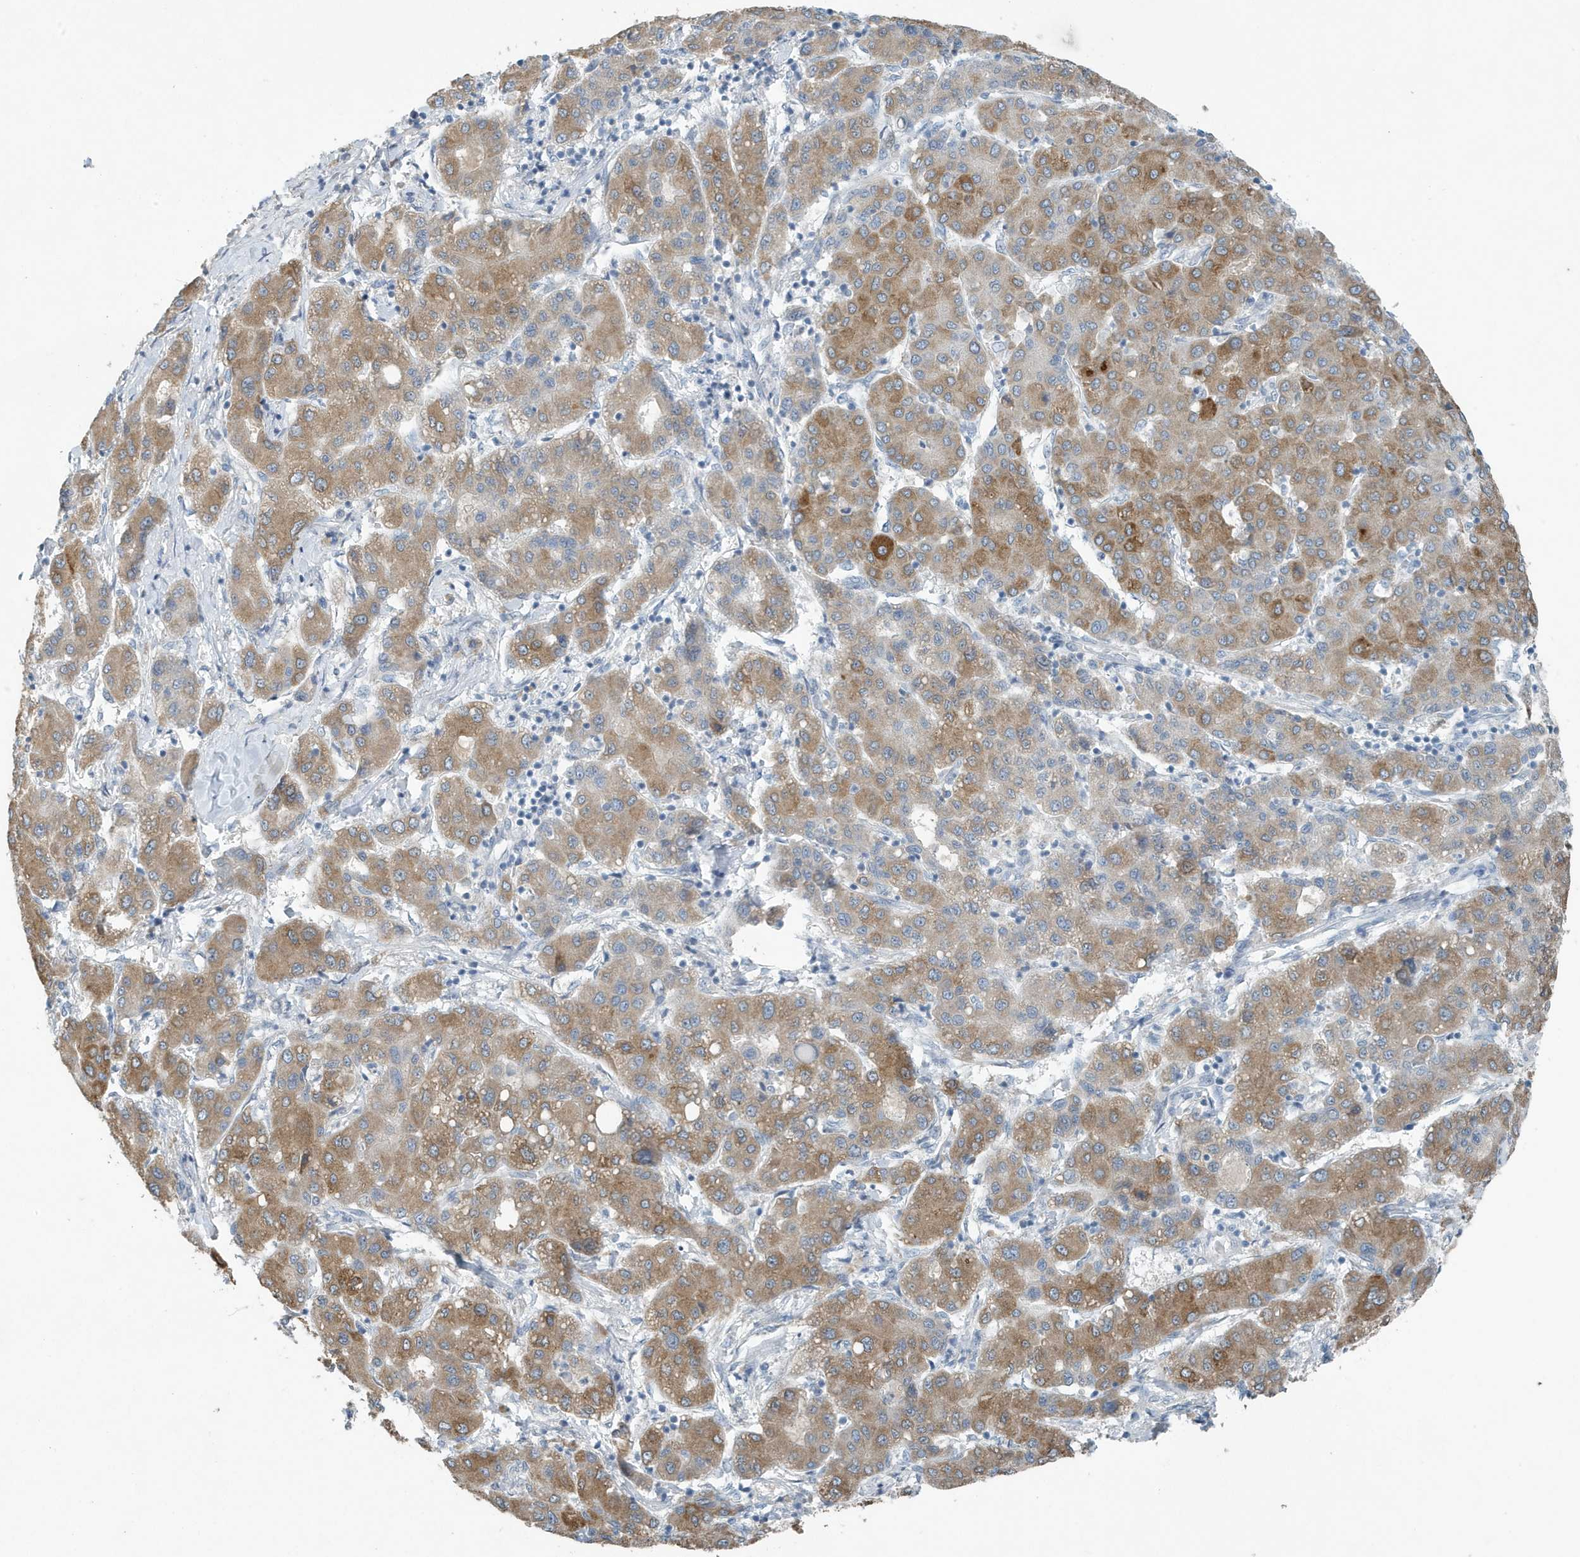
{"staining": {"intensity": "moderate", "quantity": ">75%", "location": "cytoplasmic/membranous"}, "tissue": "liver cancer", "cell_type": "Tumor cells", "image_type": "cancer", "snomed": [{"axis": "morphology", "description": "Carcinoma, Hepatocellular, NOS"}, {"axis": "topography", "description": "Liver"}], "caption": "Liver cancer (hepatocellular carcinoma) stained with a brown dye shows moderate cytoplasmic/membranous positive staining in approximately >75% of tumor cells.", "gene": "UGT2B4", "patient": {"sex": "male", "age": 65}}